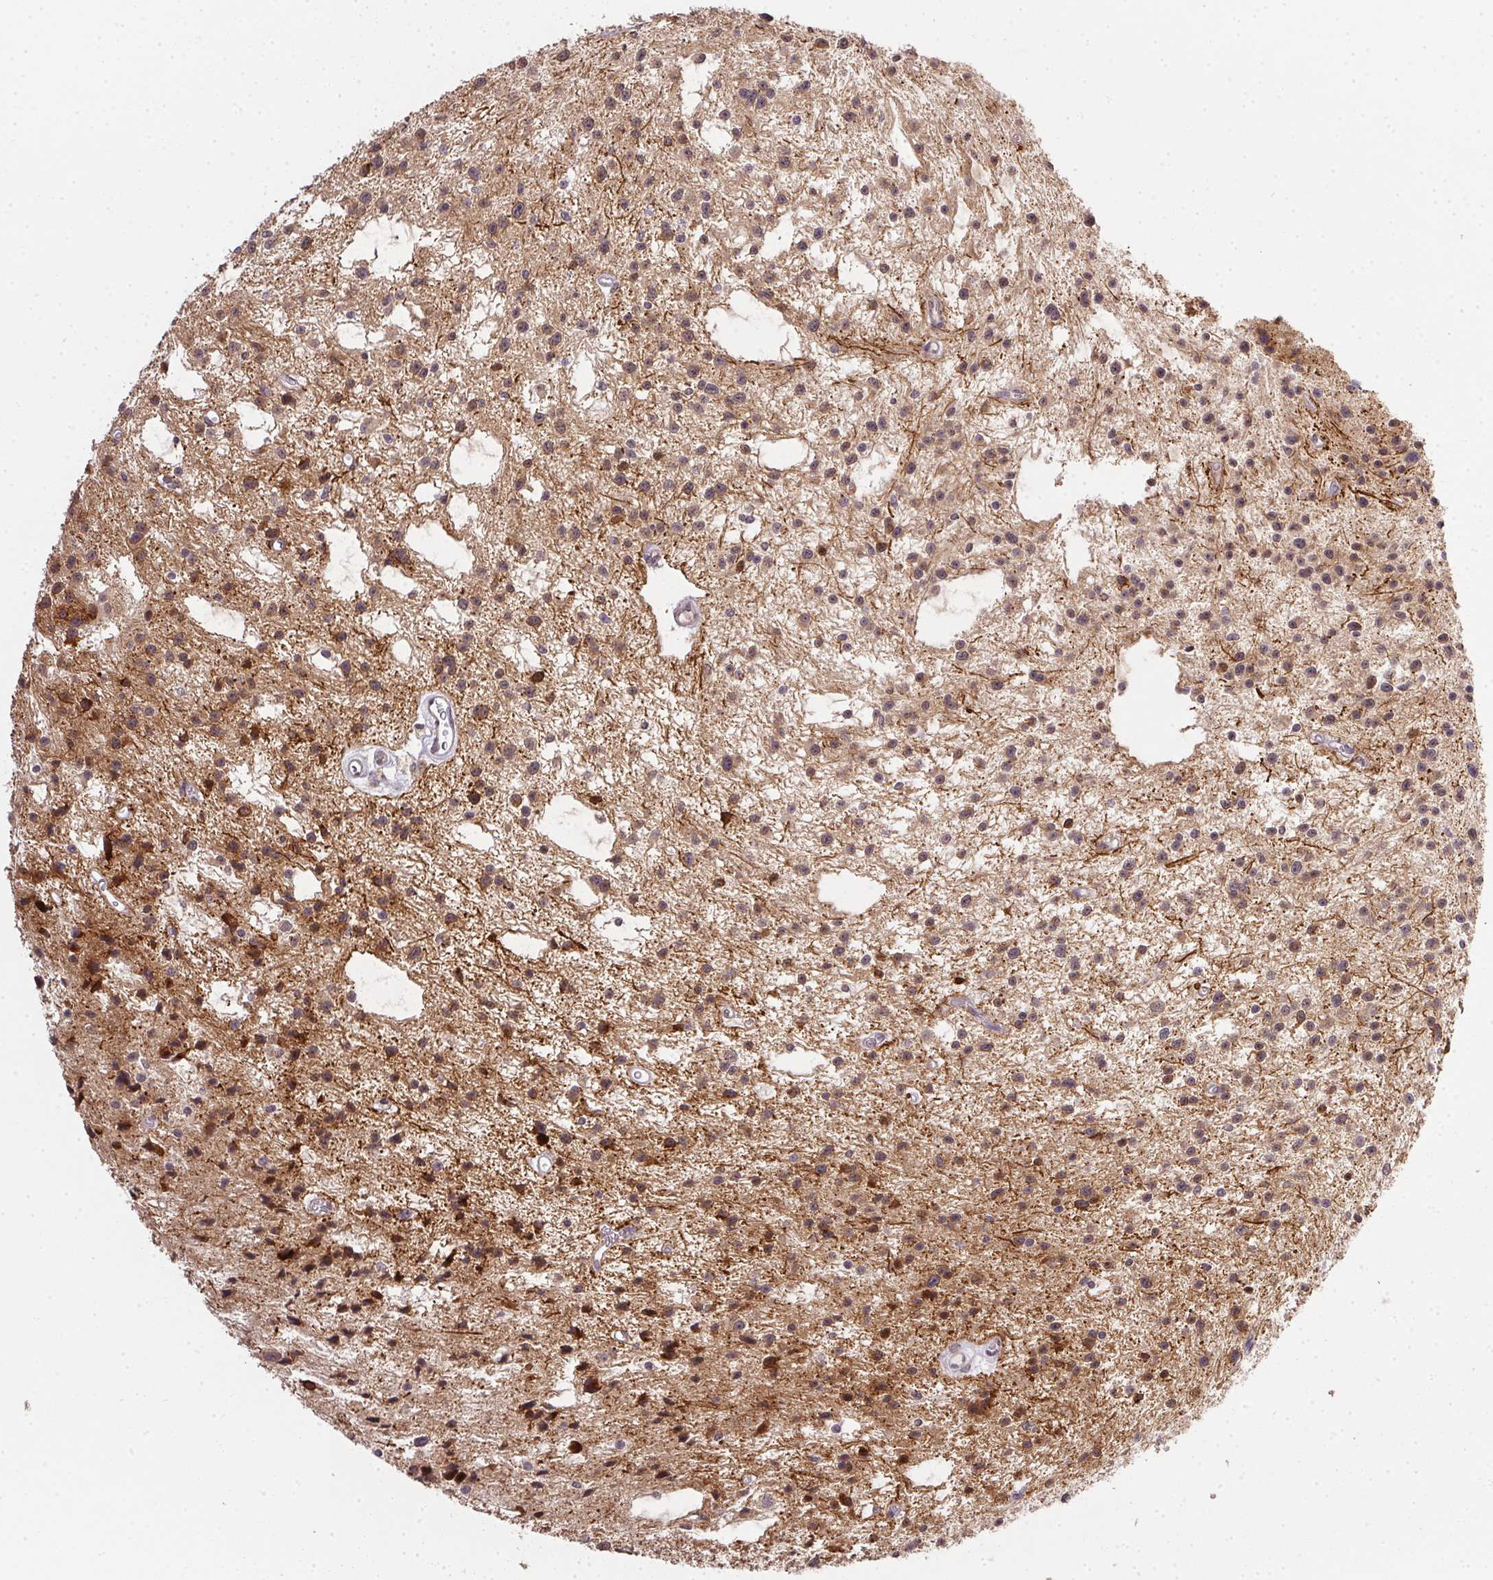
{"staining": {"intensity": "strong", "quantity": "<25%", "location": "cytoplasmic/membranous,nuclear"}, "tissue": "glioma", "cell_type": "Tumor cells", "image_type": "cancer", "snomed": [{"axis": "morphology", "description": "Glioma, malignant, Low grade"}, {"axis": "topography", "description": "Brain"}], "caption": "Glioma stained for a protein (brown) demonstrates strong cytoplasmic/membranous and nuclear positive positivity in approximately <25% of tumor cells.", "gene": "PPP4R4", "patient": {"sex": "male", "age": 43}}